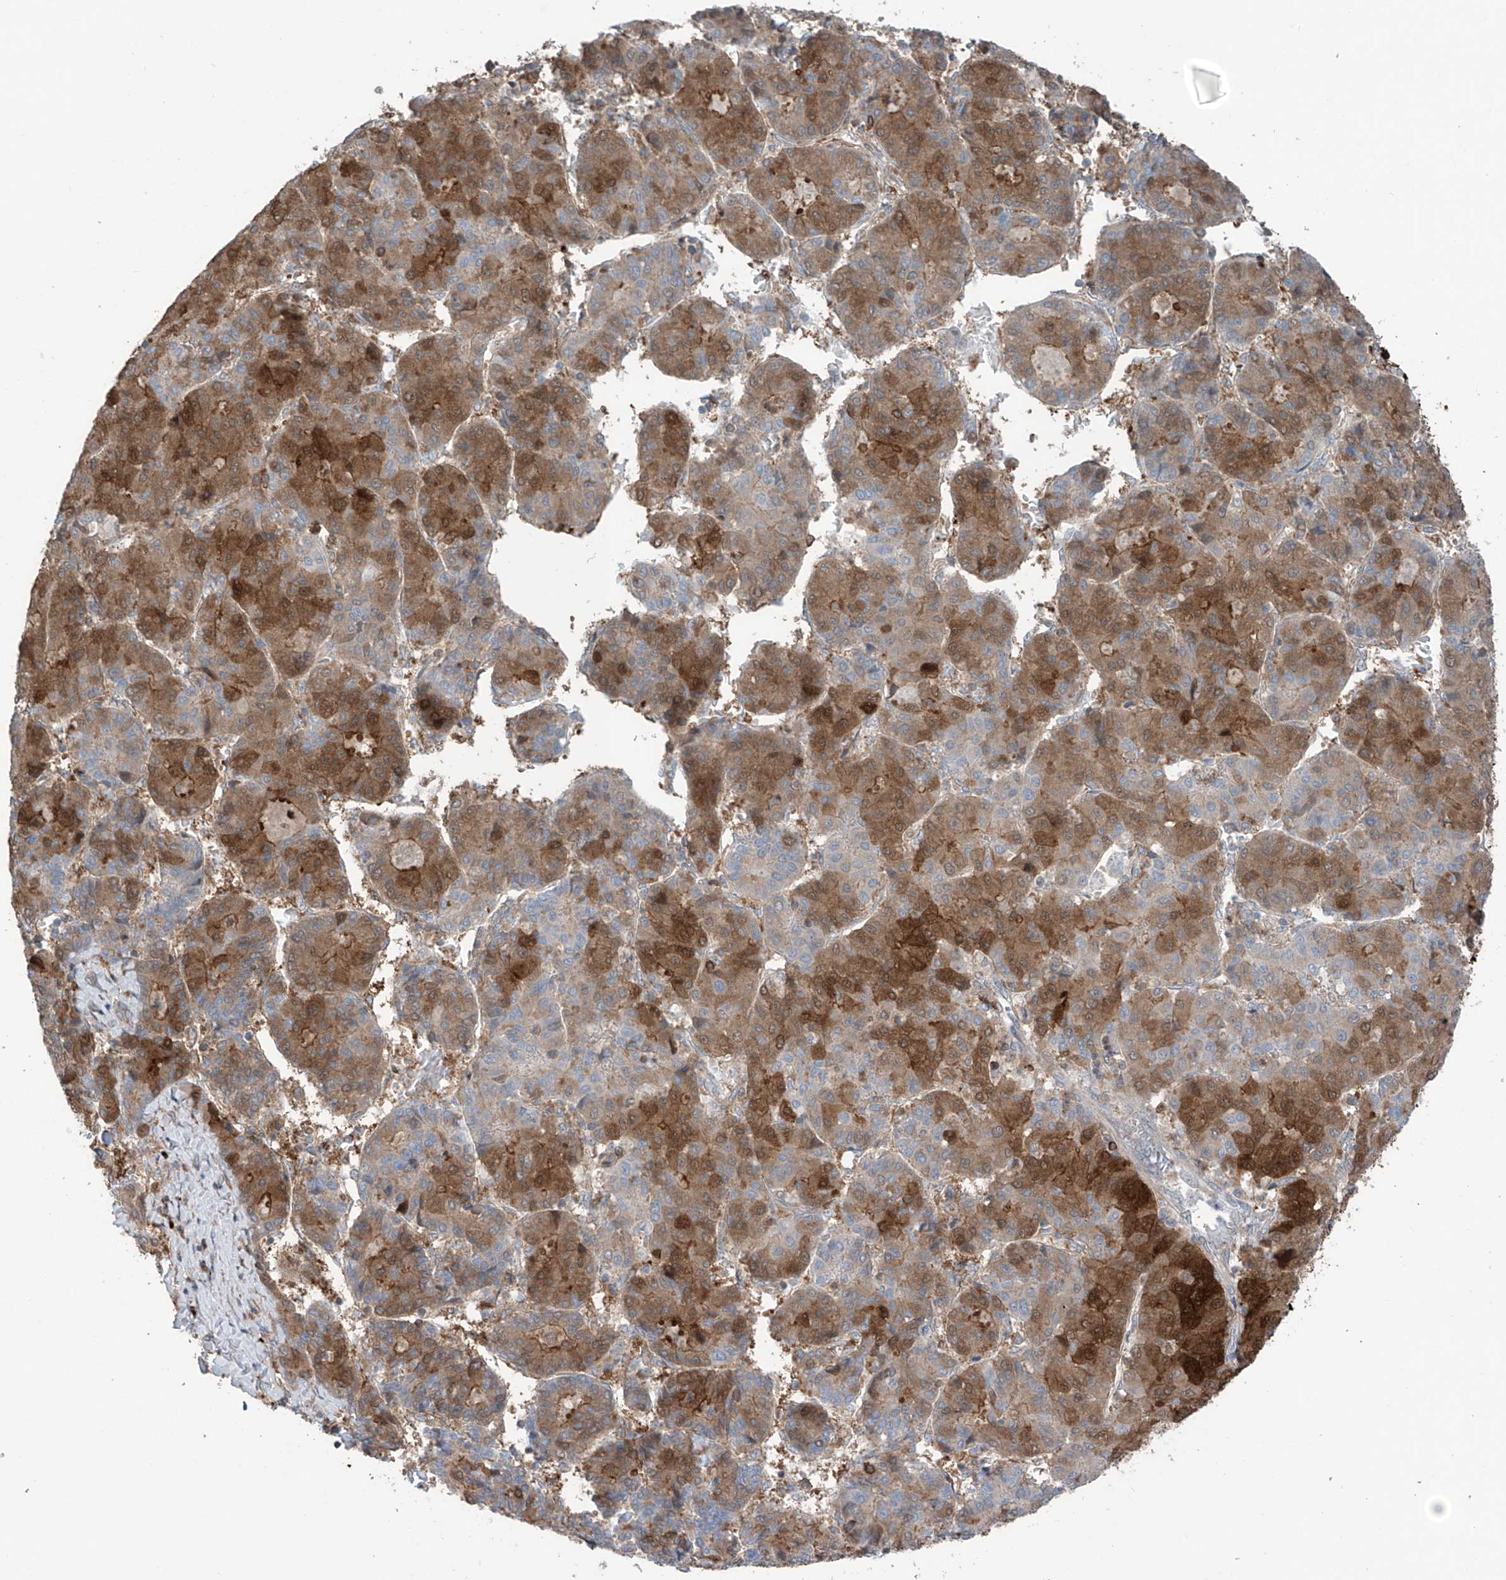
{"staining": {"intensity": "moderate", "quantity": ">75%", "location": "cytoplasmic/membranous"}, "tissue": "liver cancer", "cell_type": "Tumor cells", "image_type": "cancer", "snomed": [{"axis": "morphology", "description": "Carcinoma, Hepatocellular, NOS"}, {"axis": "topography", "description": "Liver"}], "caption": "Tumor cells demonstrate moderate cytoplasmic/membranous positivity in about >75% of cells in liver cancer (hepatocellular carcinoma).", "gene": "SAMD3", "patient": {"sex": "male", "age": 65}}